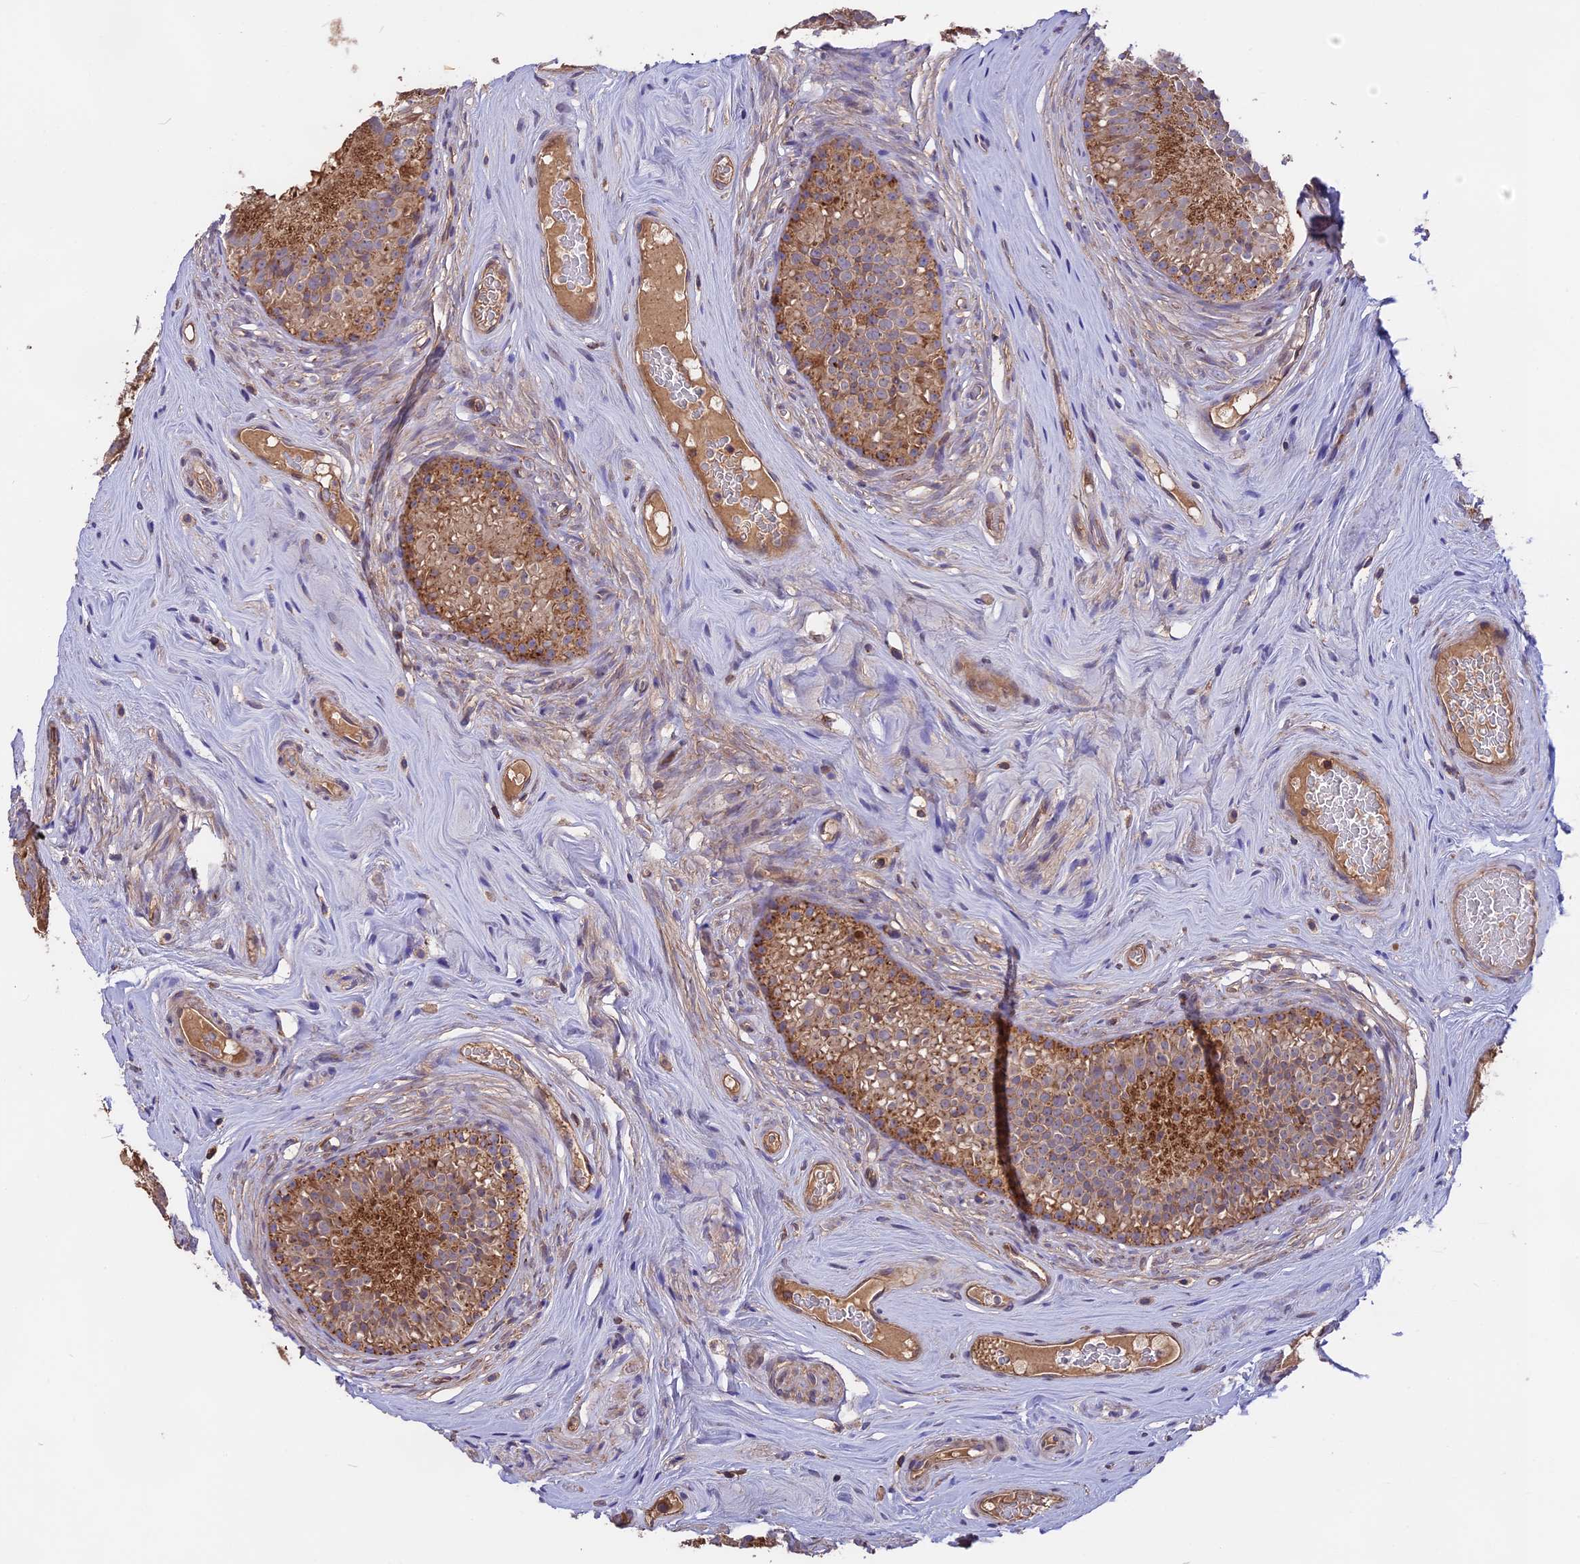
{"staining": {"intensity": "moderate", "quantity": ">75%", "location": "cytoplasmic/membranous"}, "tissue": "epididymis", "cell_type": "Glandular cells", "image_type": "normal", "snomed": [{"axis": "morphology", "description": "Normal tissue, NOS"}, {"axis": "topography", "description": "Epididymis"}], "caption": "The micrograph exhibits staining of benign epididymis, revealing moderate cytoplasmic/membranous protein expression (brown color) within glandular cells.", "gene": "NUDT8", "patient": {"sex": "male", "age": 45}}